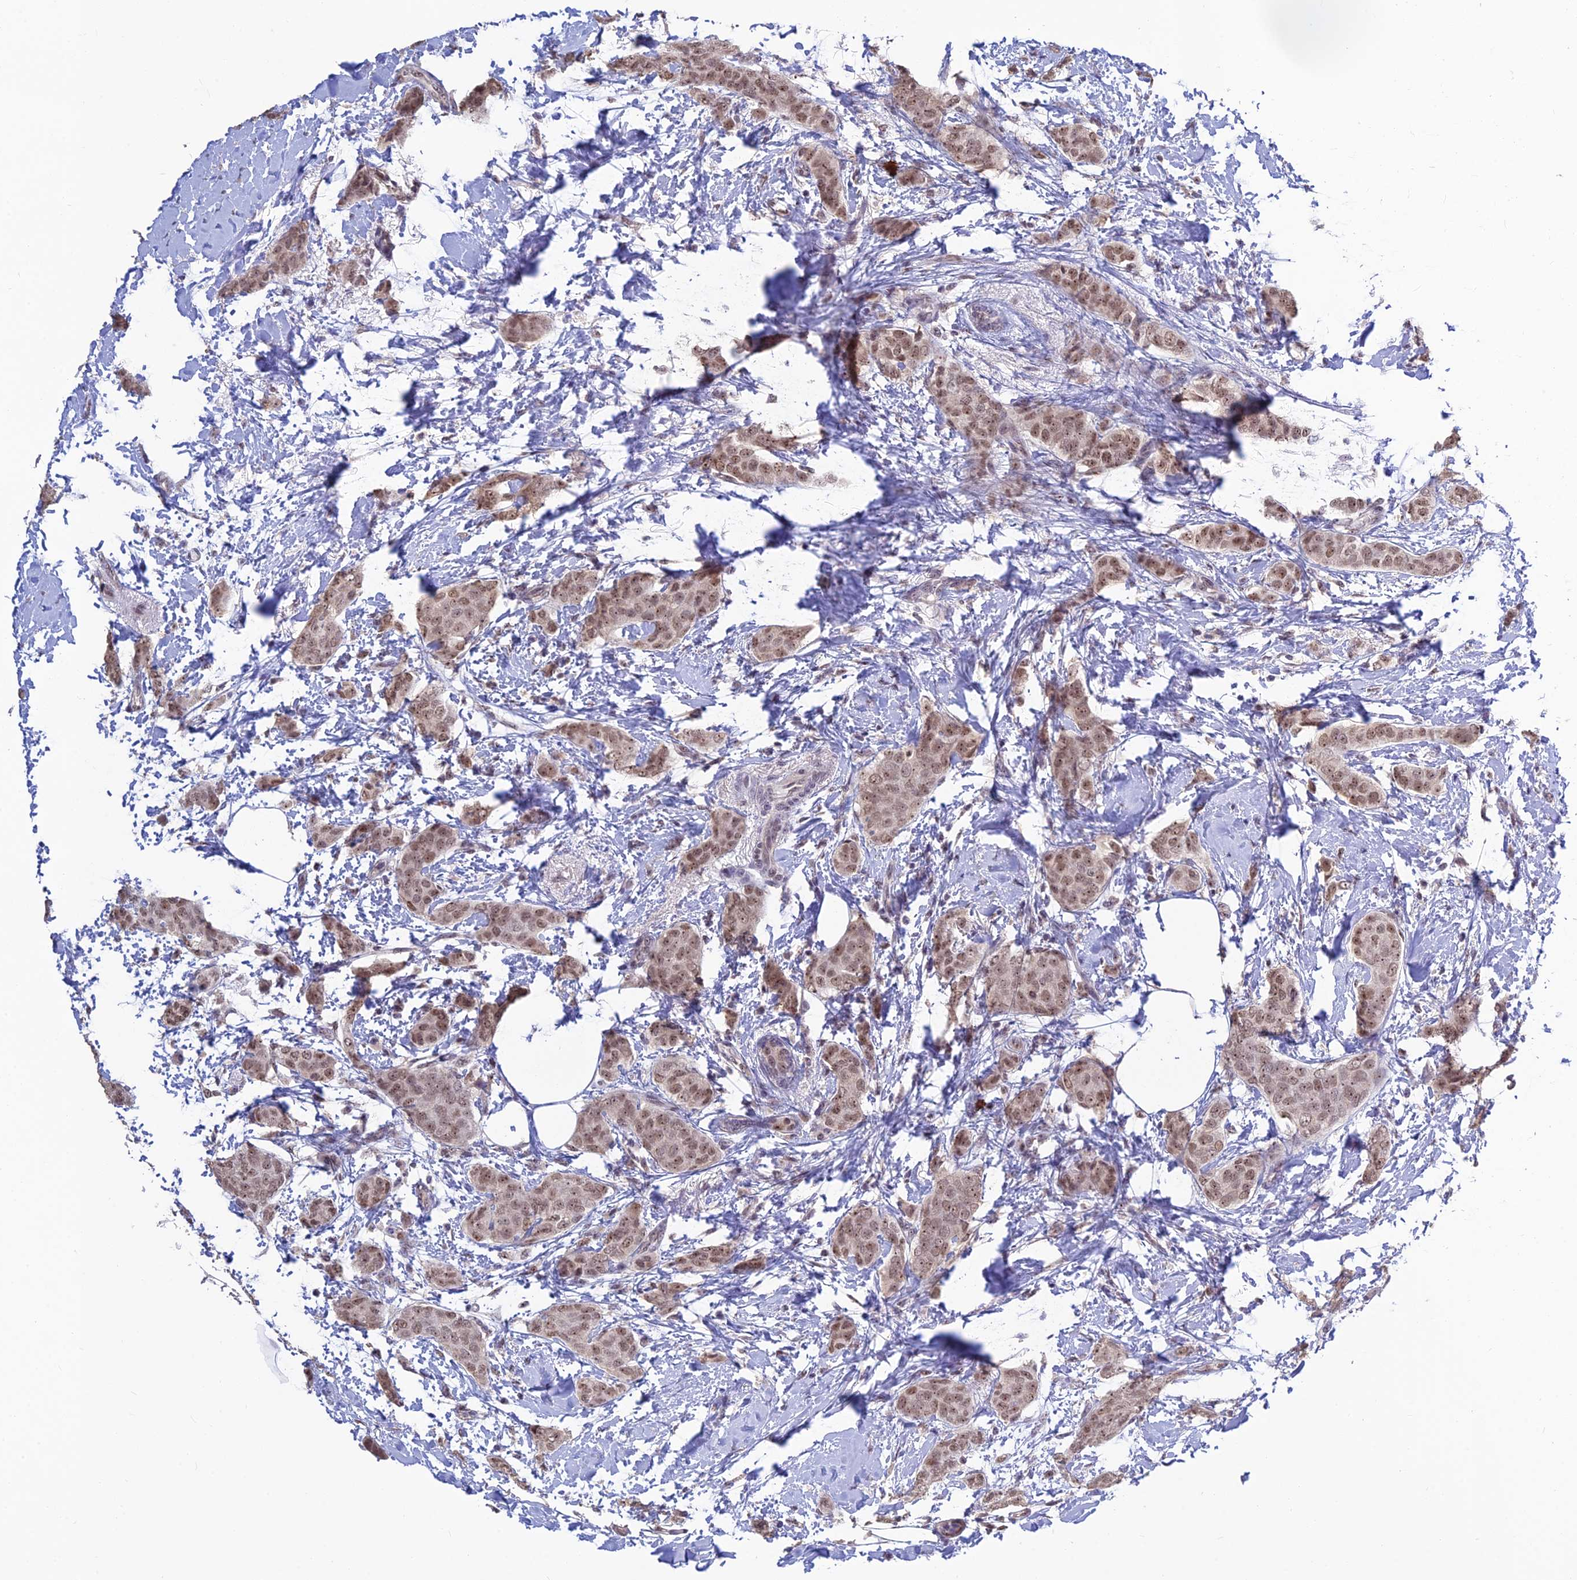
{"staining": {"intensity": "moderate", "quantity": "25%-75%", "location": "nuclear"}, "tissue": "breast cancer", "cell_type": "Tumor cells", "image_type": "cancer", "snomed": [{"axis": "morphology", "description": "Duct carcinoma"}, {"axis": "topography", "description": "Breast"}], "caption": "The histopathology image shows a brown stain indicating the presence of a protein in the nuclear of tumor cells in intraductal carcinoma (breast).", "gene": "POLR1G", "patient": {"sex": "female", "age": 72}}